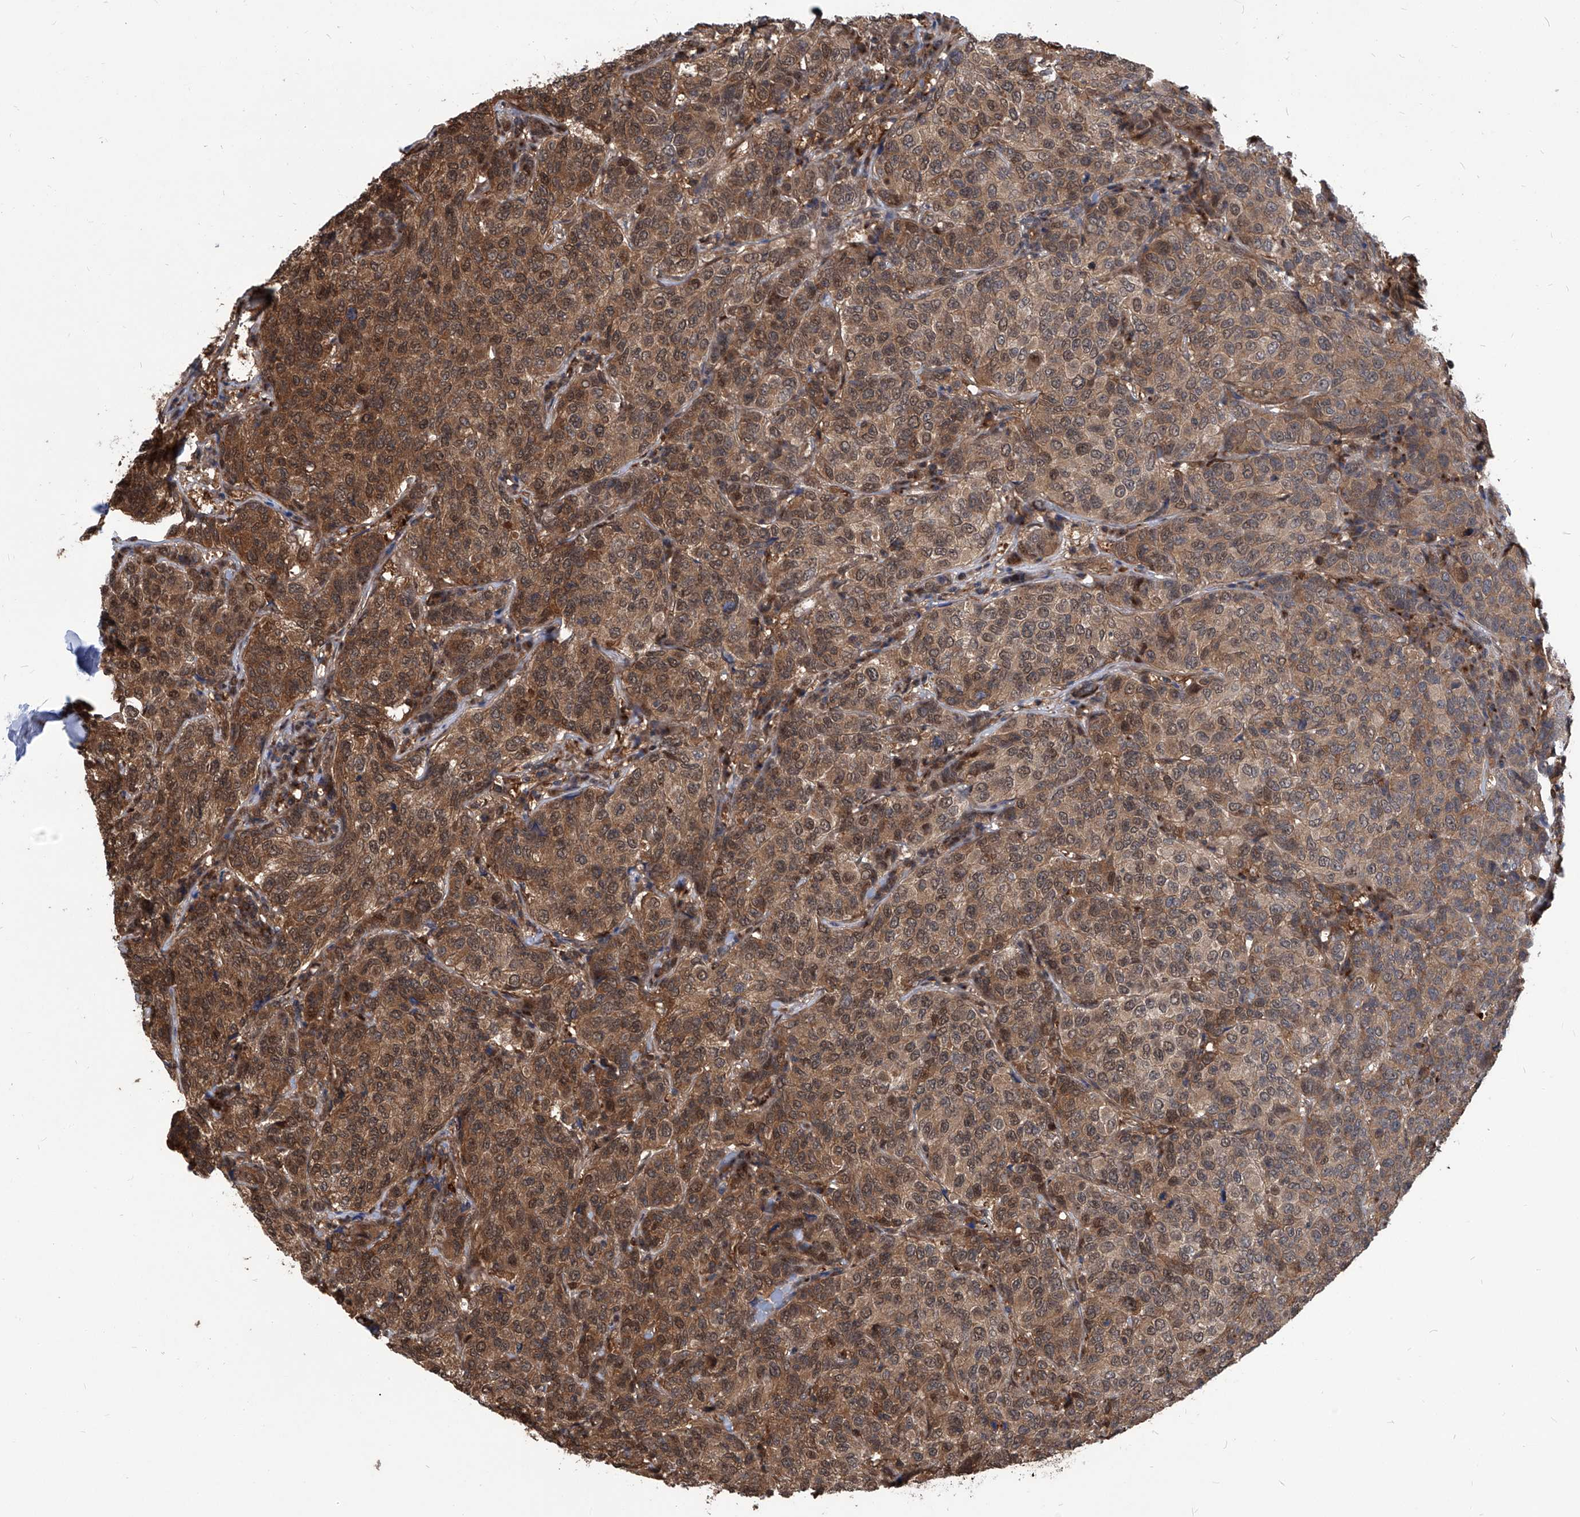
{"staining": {"intensity": "moderate", "quantity": ">75%", "location": "cytoplasmic/membranous,nuclear"}, "tissue": "breast cancer", "cell_type": "Tumor cells", "image_type": "cancer", "snomed": [{"axis": "morphology", "description": "Duct carcinoma"}, {"axis": "topography", "description": "Breast"}], "caption": "Protein staining exhibits moderate cytoplasmic/membranous and nuclear staining in about >75% of tumor cells in breast cancer (infiltrating ductal carcinoma).", "gene": "PSMB1", "patient": {"sex": "female", "age": 55}}